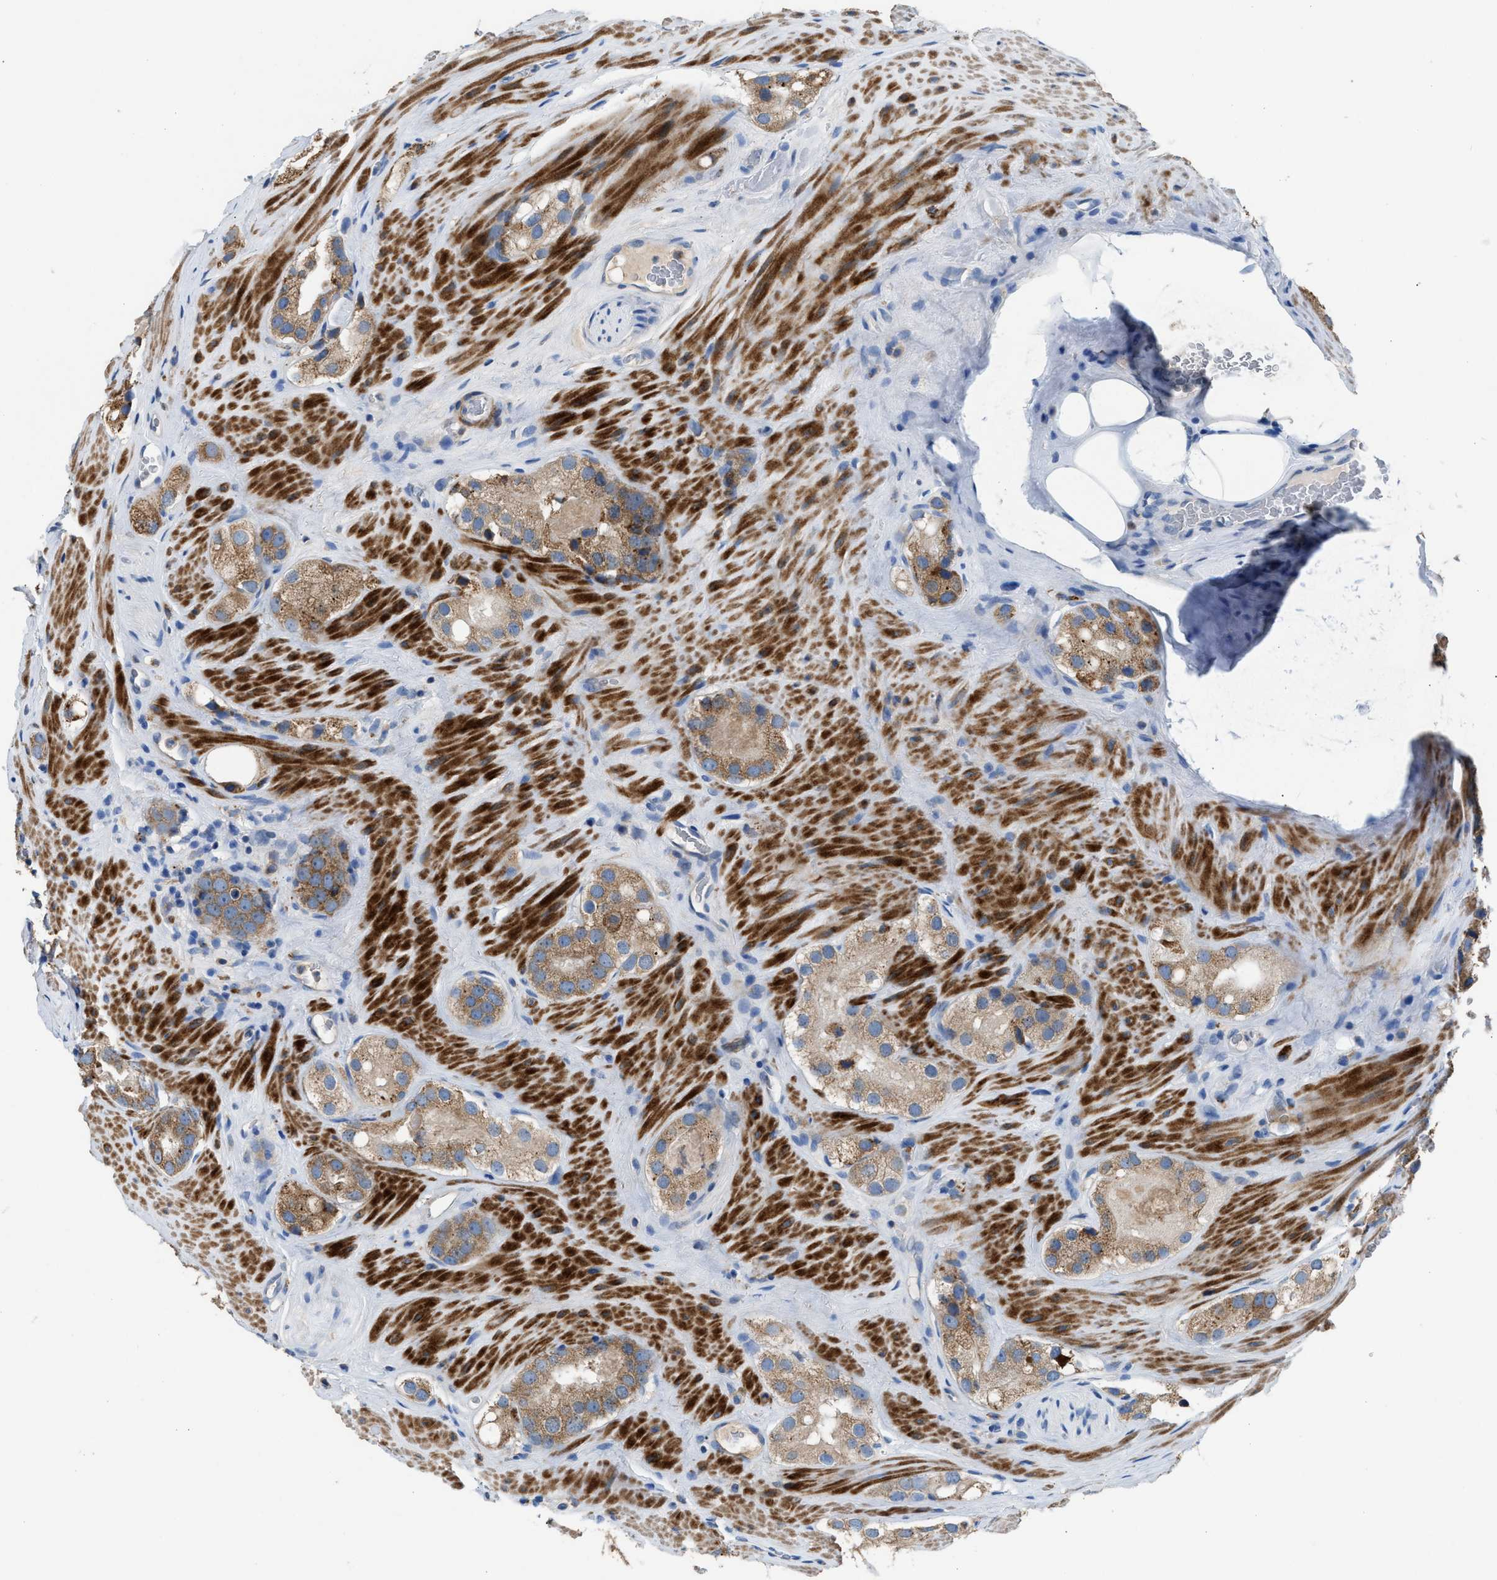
{"staining": {"intensity": "weak", "quantity": ">75%", "location": "cytoplasmic/membranous"}, "tissue": "prostate cancer", "cell_type": "Tumor cells", "image_type": "cancer", "snomed": [{"axis": "morphology", "description": "Adenocarcinoma, High grade"}, {"axis": "topography", "description": "Prostate"}], "caption": "Brown immunohistochemical staining in human high-grade adenocarcinoma (prostate) demonstrates weak cytoplasmic/membranous positivity in approximately >75% of tumor cells. Nuclei are stained in blue.", "gene": "AOAH", "patient": {"sex": "male", "age": 63}}